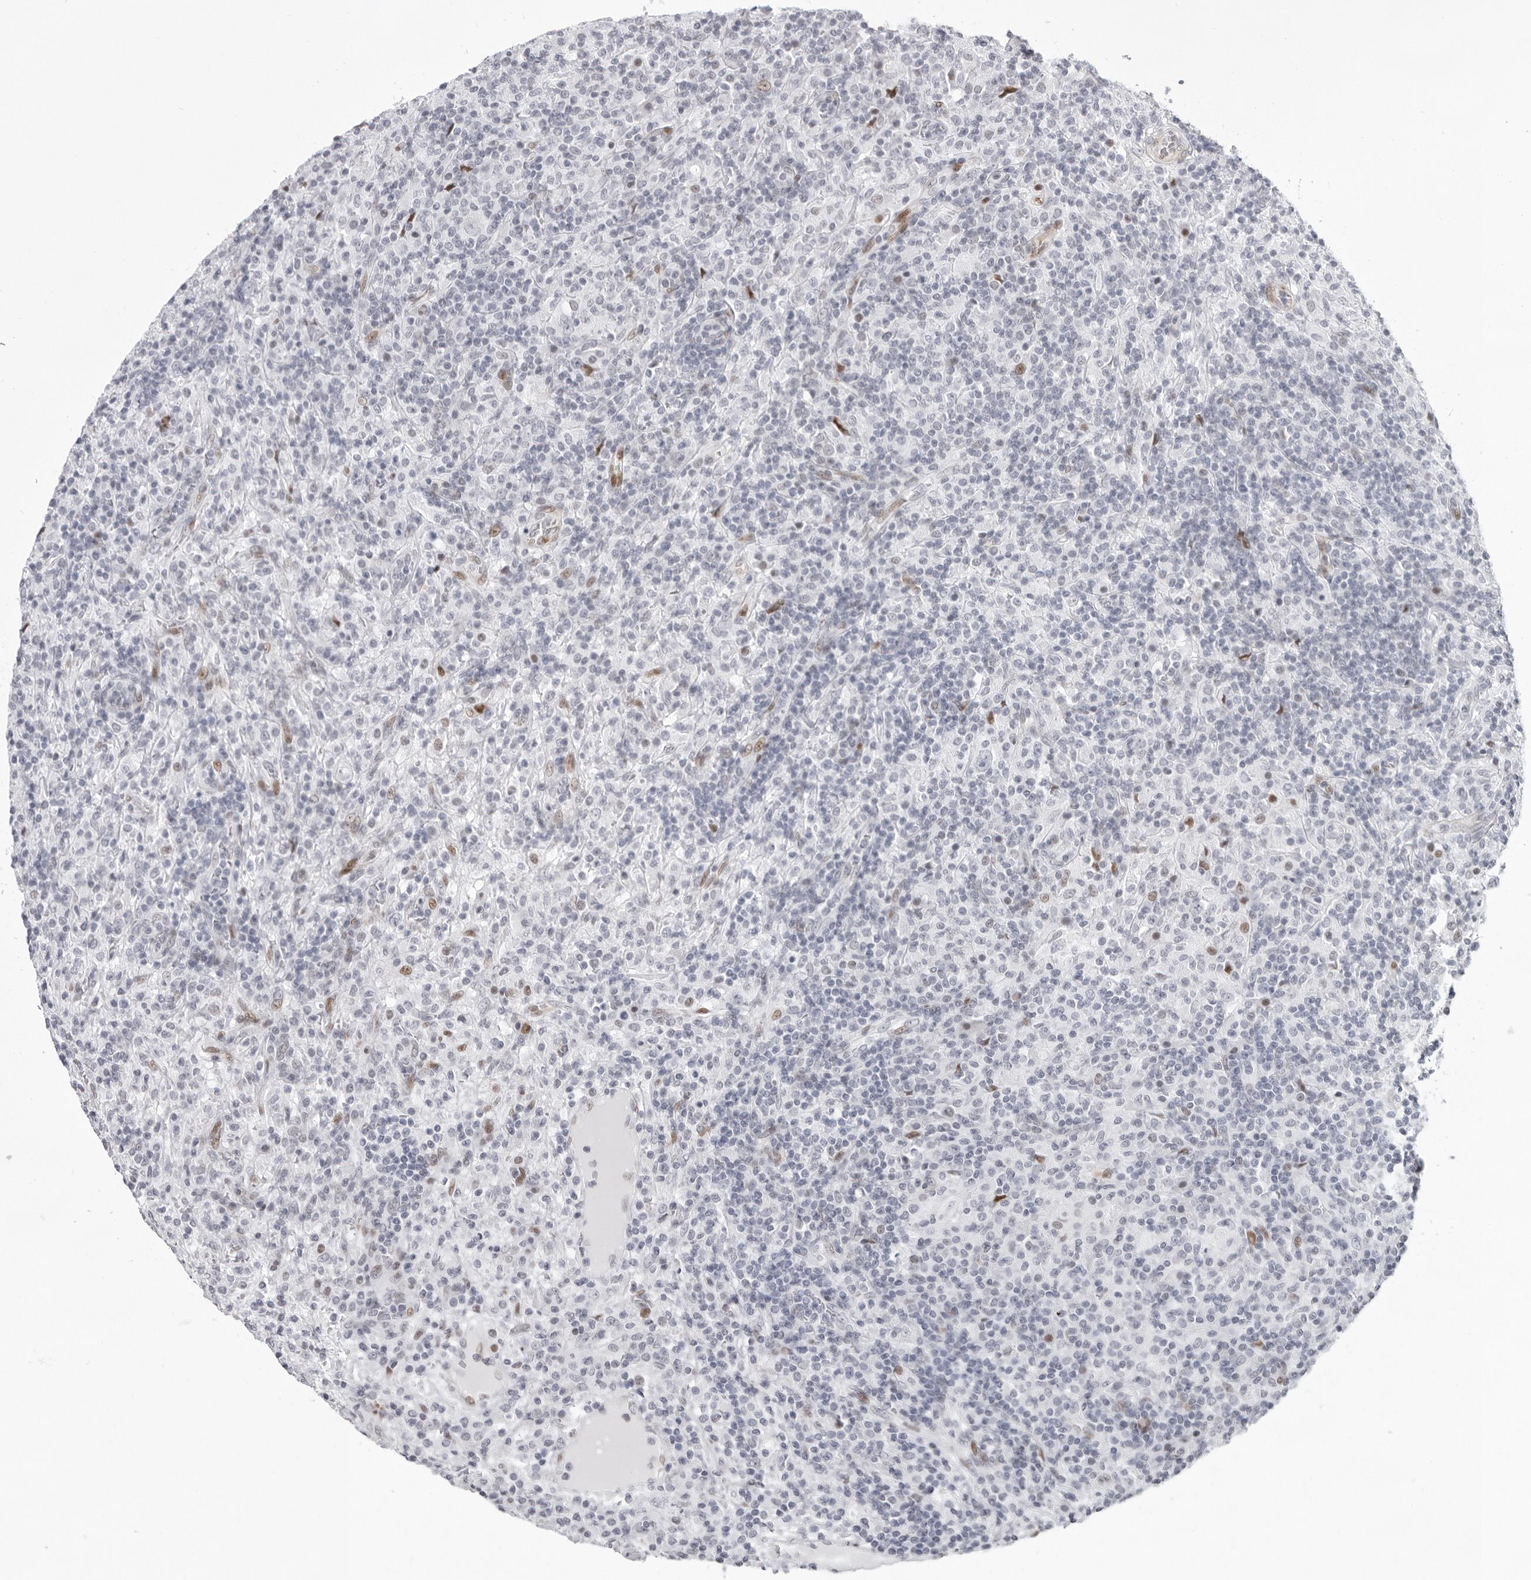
{"staining": {"intensity": "negative", "quantity": "none", "location": "none"}, "tissue": "lymphoma", "cell_type": "Tumor cells", "image_type": "cancer", "snomed": [{"axis": "morphology", "description": "Hodgkin's disease, NOS"}, {"axis": "topography", "description": "Lymph node"}], "caption": "Tumor cells are negative for protein expression in human lymphoma.", "gene": "NTPCR", "patient": {"sex": "male", "age": 70}}